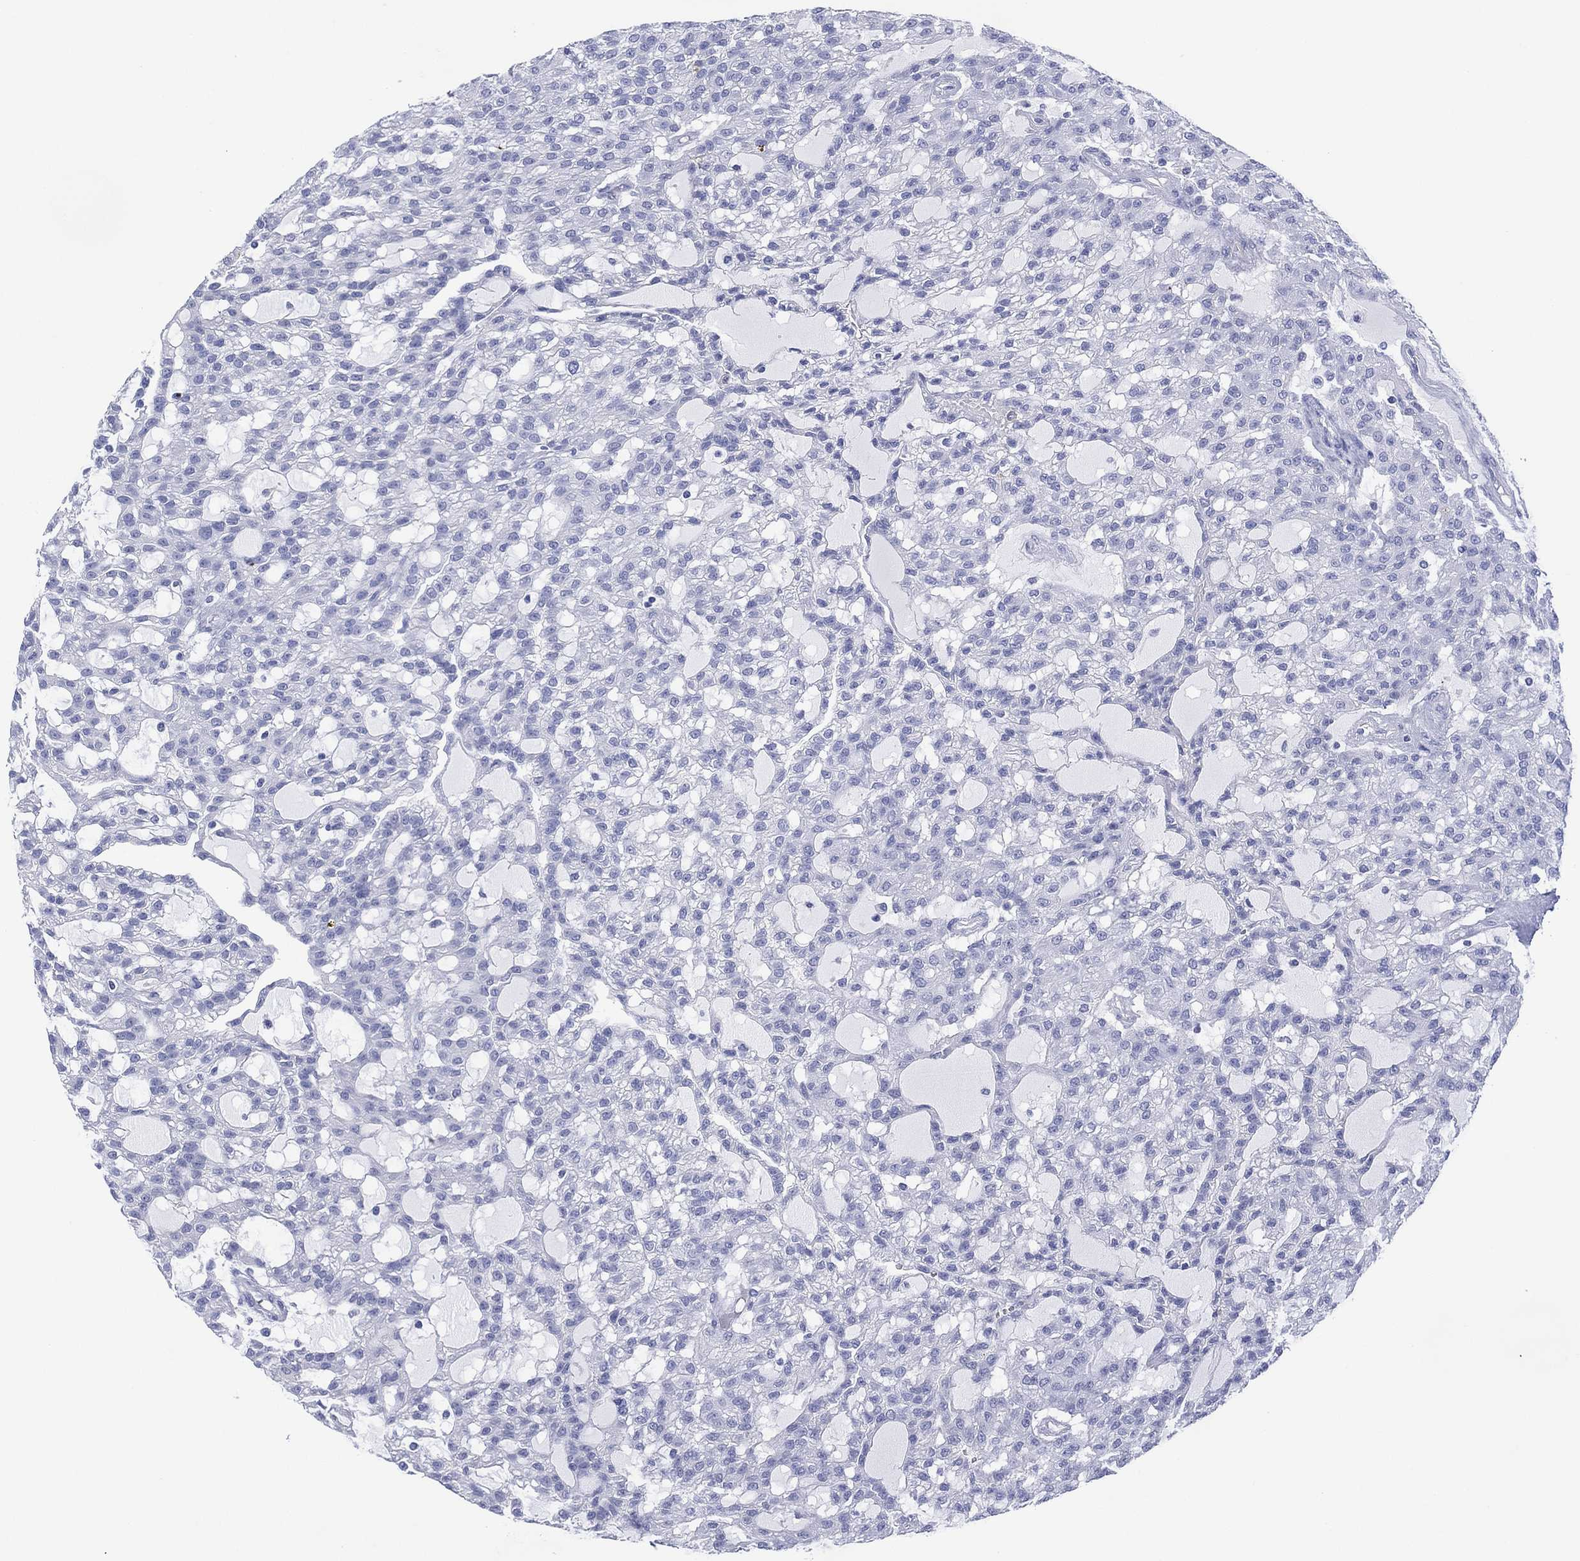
{"staining": {"intensity": "negative", "quantity": "none", "location": "none"}, "tissue": "renal cancer", "cell_type": "Tumor cells", "image_type": "cancer", "snomed": [{"axis": "morphology", "description": "Adenocarcinoma, NOS"}, {"axis": "topography", "description": "Kidney"}], "caption": "There is no significant positivity in tumor cells of adenocarcinoma (renal).", "gene": "DSG1", "patient": {"sex": "male", "age": 63}}